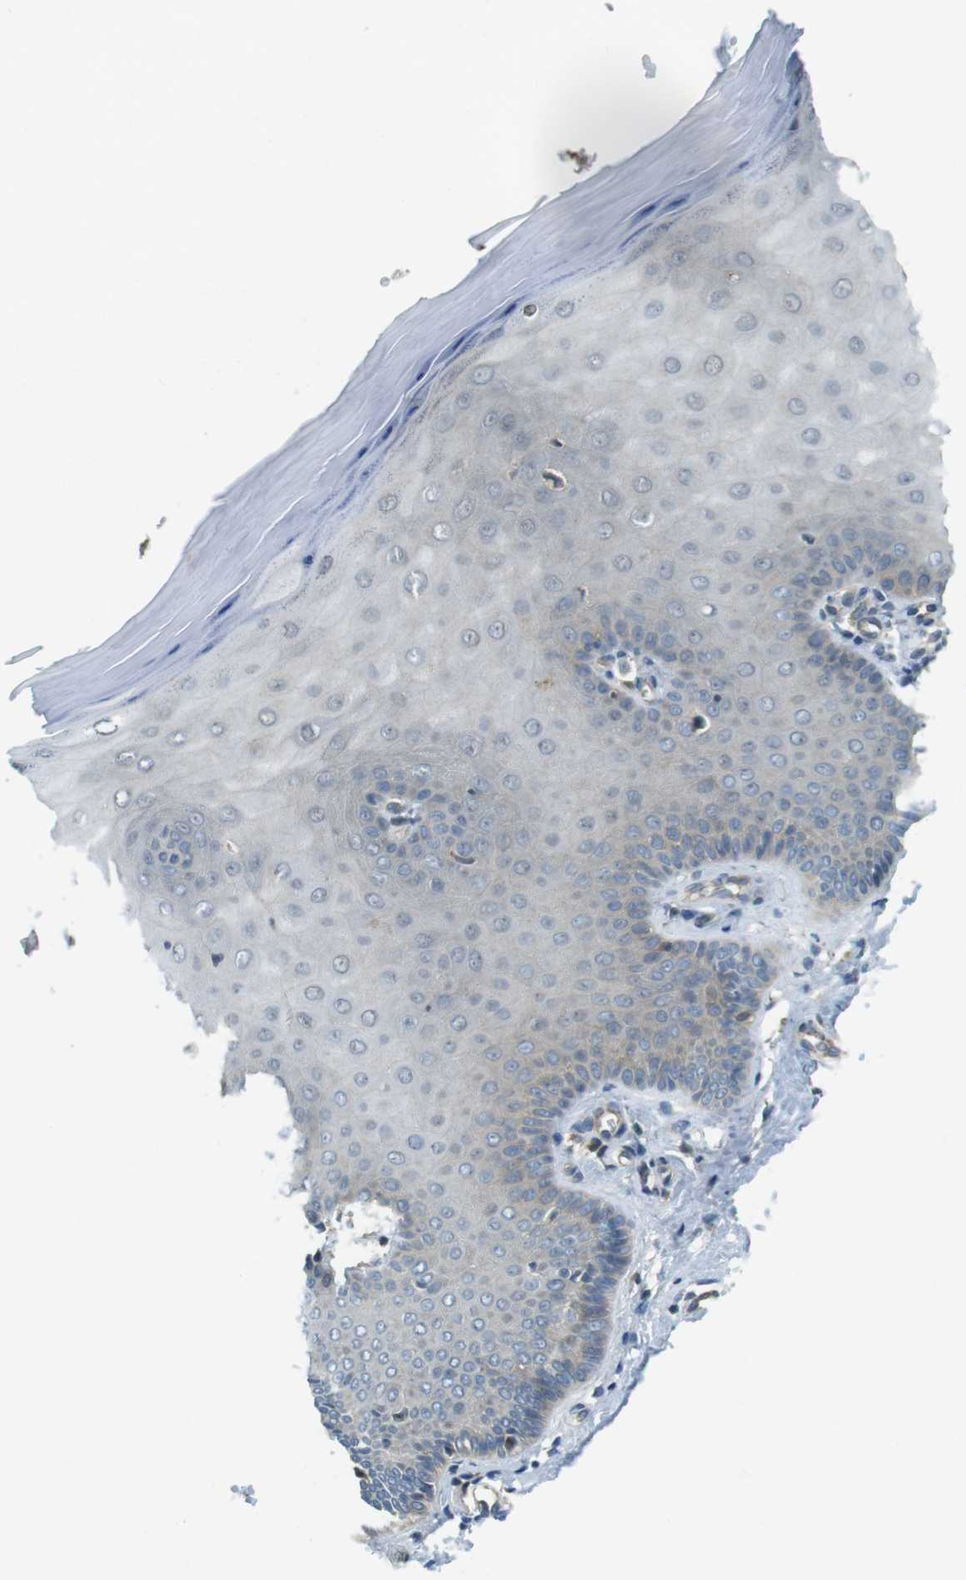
{"staining": {"intensity": "moderate", "quantity": ">75%", "location": "cytoplasmic/membranous"}, "tissue": "cervix", "cell_type": "Glandular cells", "image_type": "normal", "snomed": [{"axis": "morphology", "description": "Normal tissue, NOS"}, {"axis": "topography", "description": "Cervix"}], "caption": "The immunohistochemical stain labels moderate cytoplasmic/membranous staining in glandular cells of normal cervix.", "gene": "LRRC3B", "patient": {"sex": "female", "age": 55}}